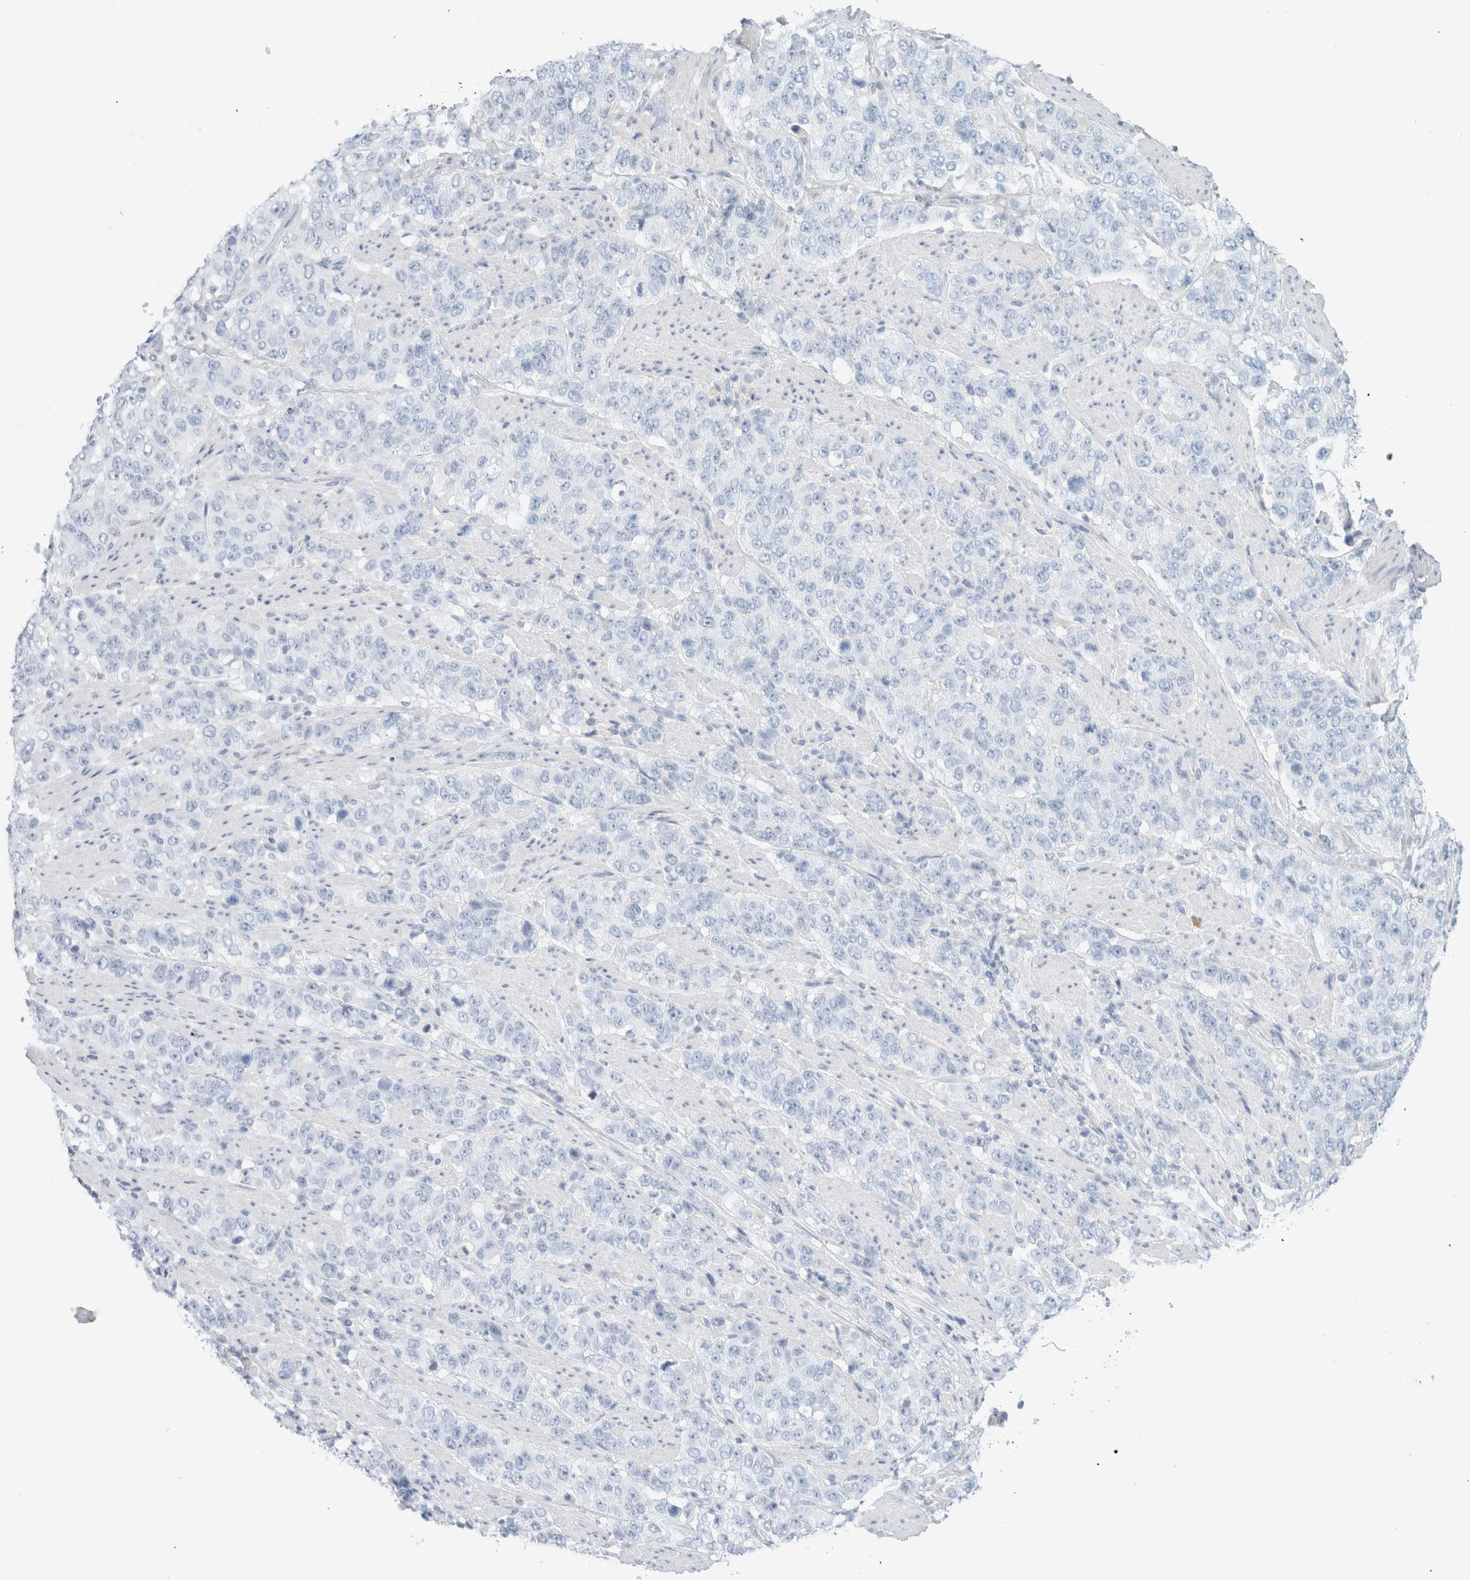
{"staining": {"intensity": "negative", "quantity": "none", "location": "none"}, "tissue": "stomach cancer", "cell_type": "Tumor cells", "image_type": "cancer", "snomed": [{"axis": "morphology", "description": "Adenocarcinoma, NOS"}, {"axis": "topography", "description": "Stomach"}], "caption": "There is no significant positivity in tumor cells of stomach cancer (adenocarcinoma). Nuclei are stained in blue.", "gene": "CPQ", "patient": {"sex": "male", "age": 48}}